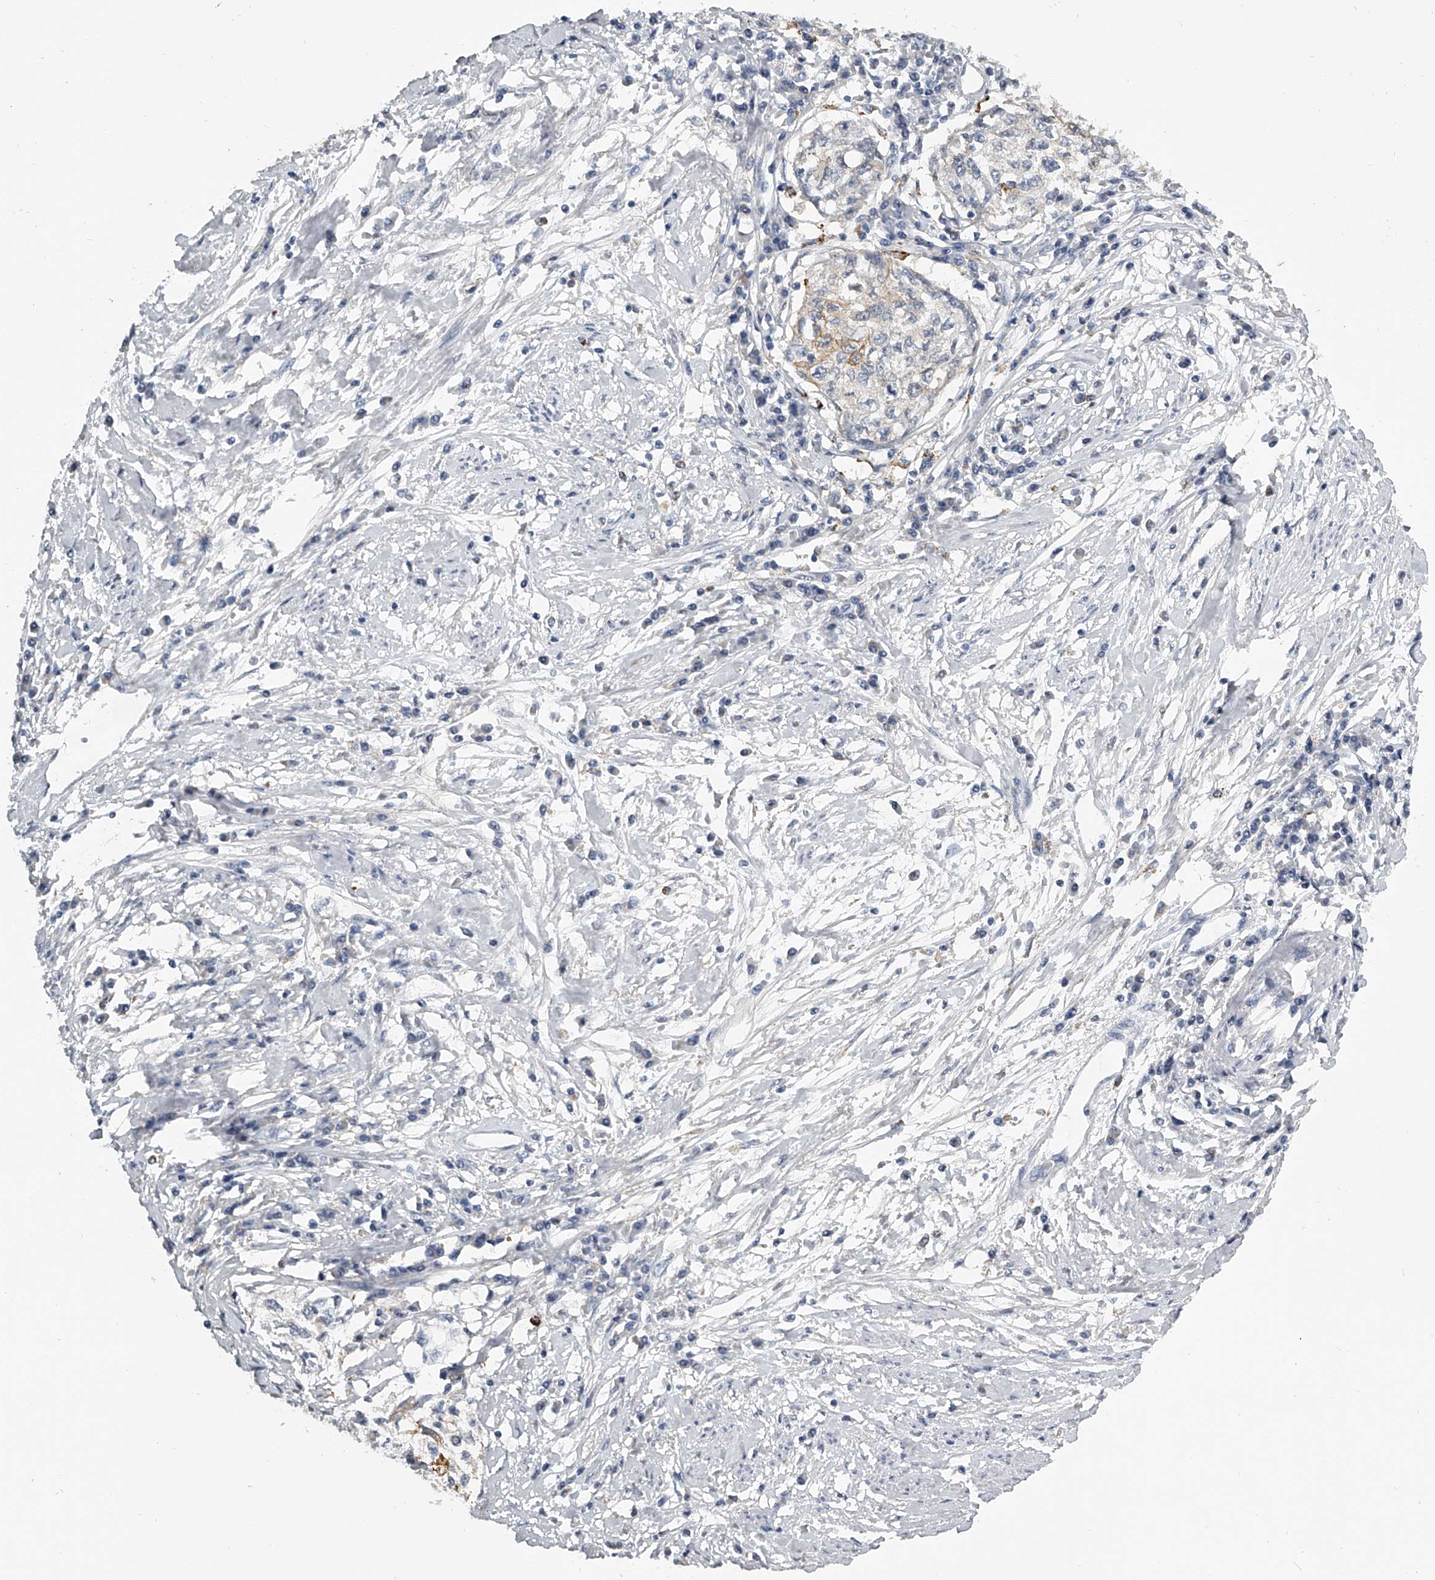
{"staining": {"intensity": "weak", "quantity": "<25%", "location": "cytoplasmic/membranous"}, "tissue": "cervical cancer", "cell_type": "Tumor cells", "image_type": "cancer", "snomed": [{"axis": "morphology", "description": "Squamous cell carcinoma, NOS"}, {"axis": "topography", "description": "Cervix"}], "caption": "A high-resolution histopathology image shows immunohistochemistry staining of cervical squamous cell carcinoma, which shows no significant expression in tumor cells.", "gene": "KLHL7", "patient": {"sex": "female", "age": 57}}